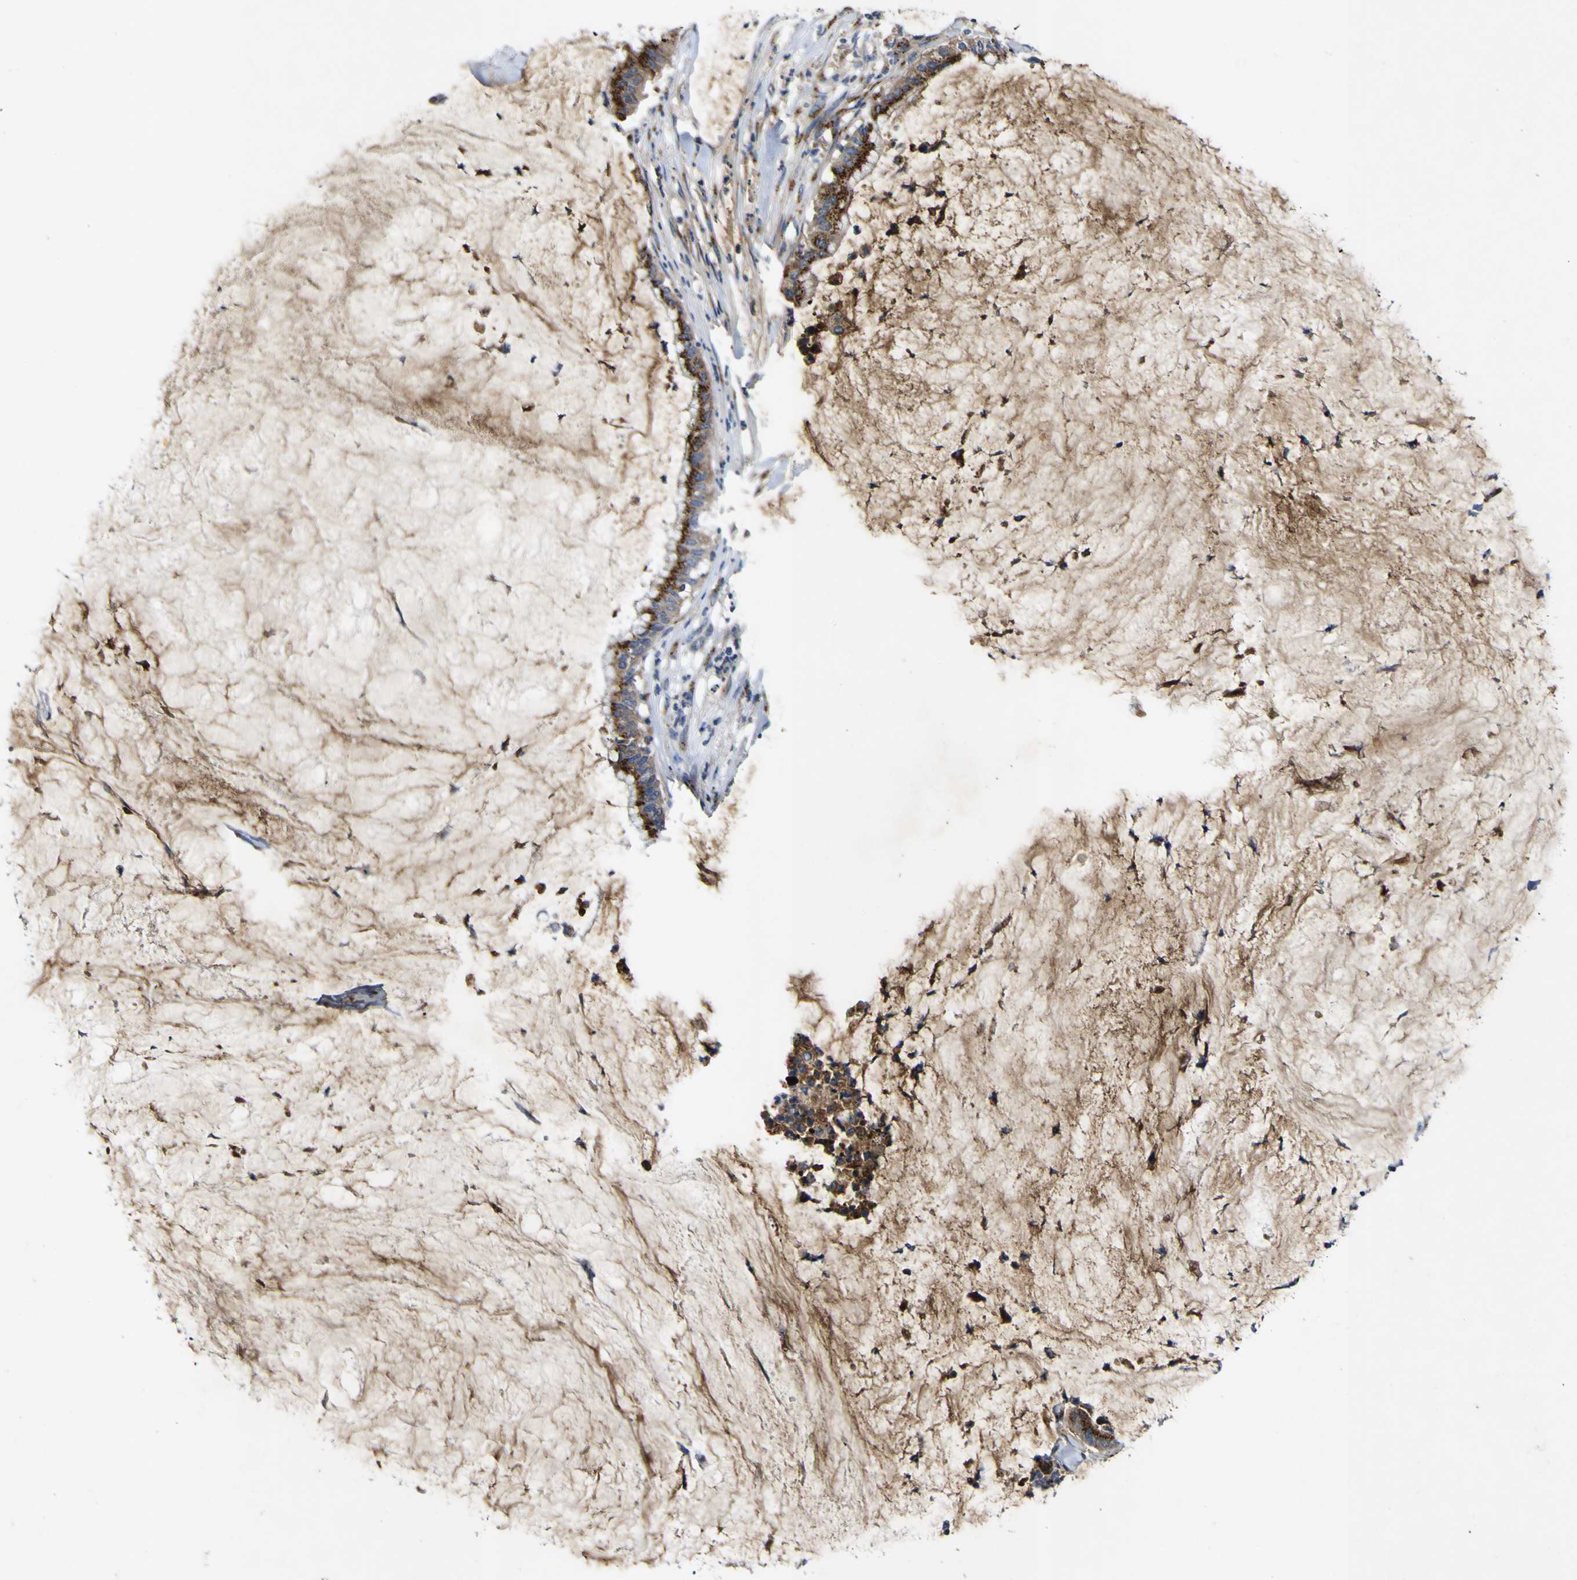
{"staining": {"intensity": "strong", "quantity": ">75%", "location": "cytoplasmic/membranous"}, "tissue": "pancreatic cancer", "cell_type": "Tumor cells", "image_type": "cancer", "snomed": [{"axis": "morphology", "description": "Adenocarcinoma, NOS"}, {"axis": "topography", "description": "Pancreas"}], "caption": "Human pancreatic adenocarcinoma stained with a protein marker reveals strong staining in tumor cells.", "gene": "COA1", "patient": {"sex": "male", "age": 41}}